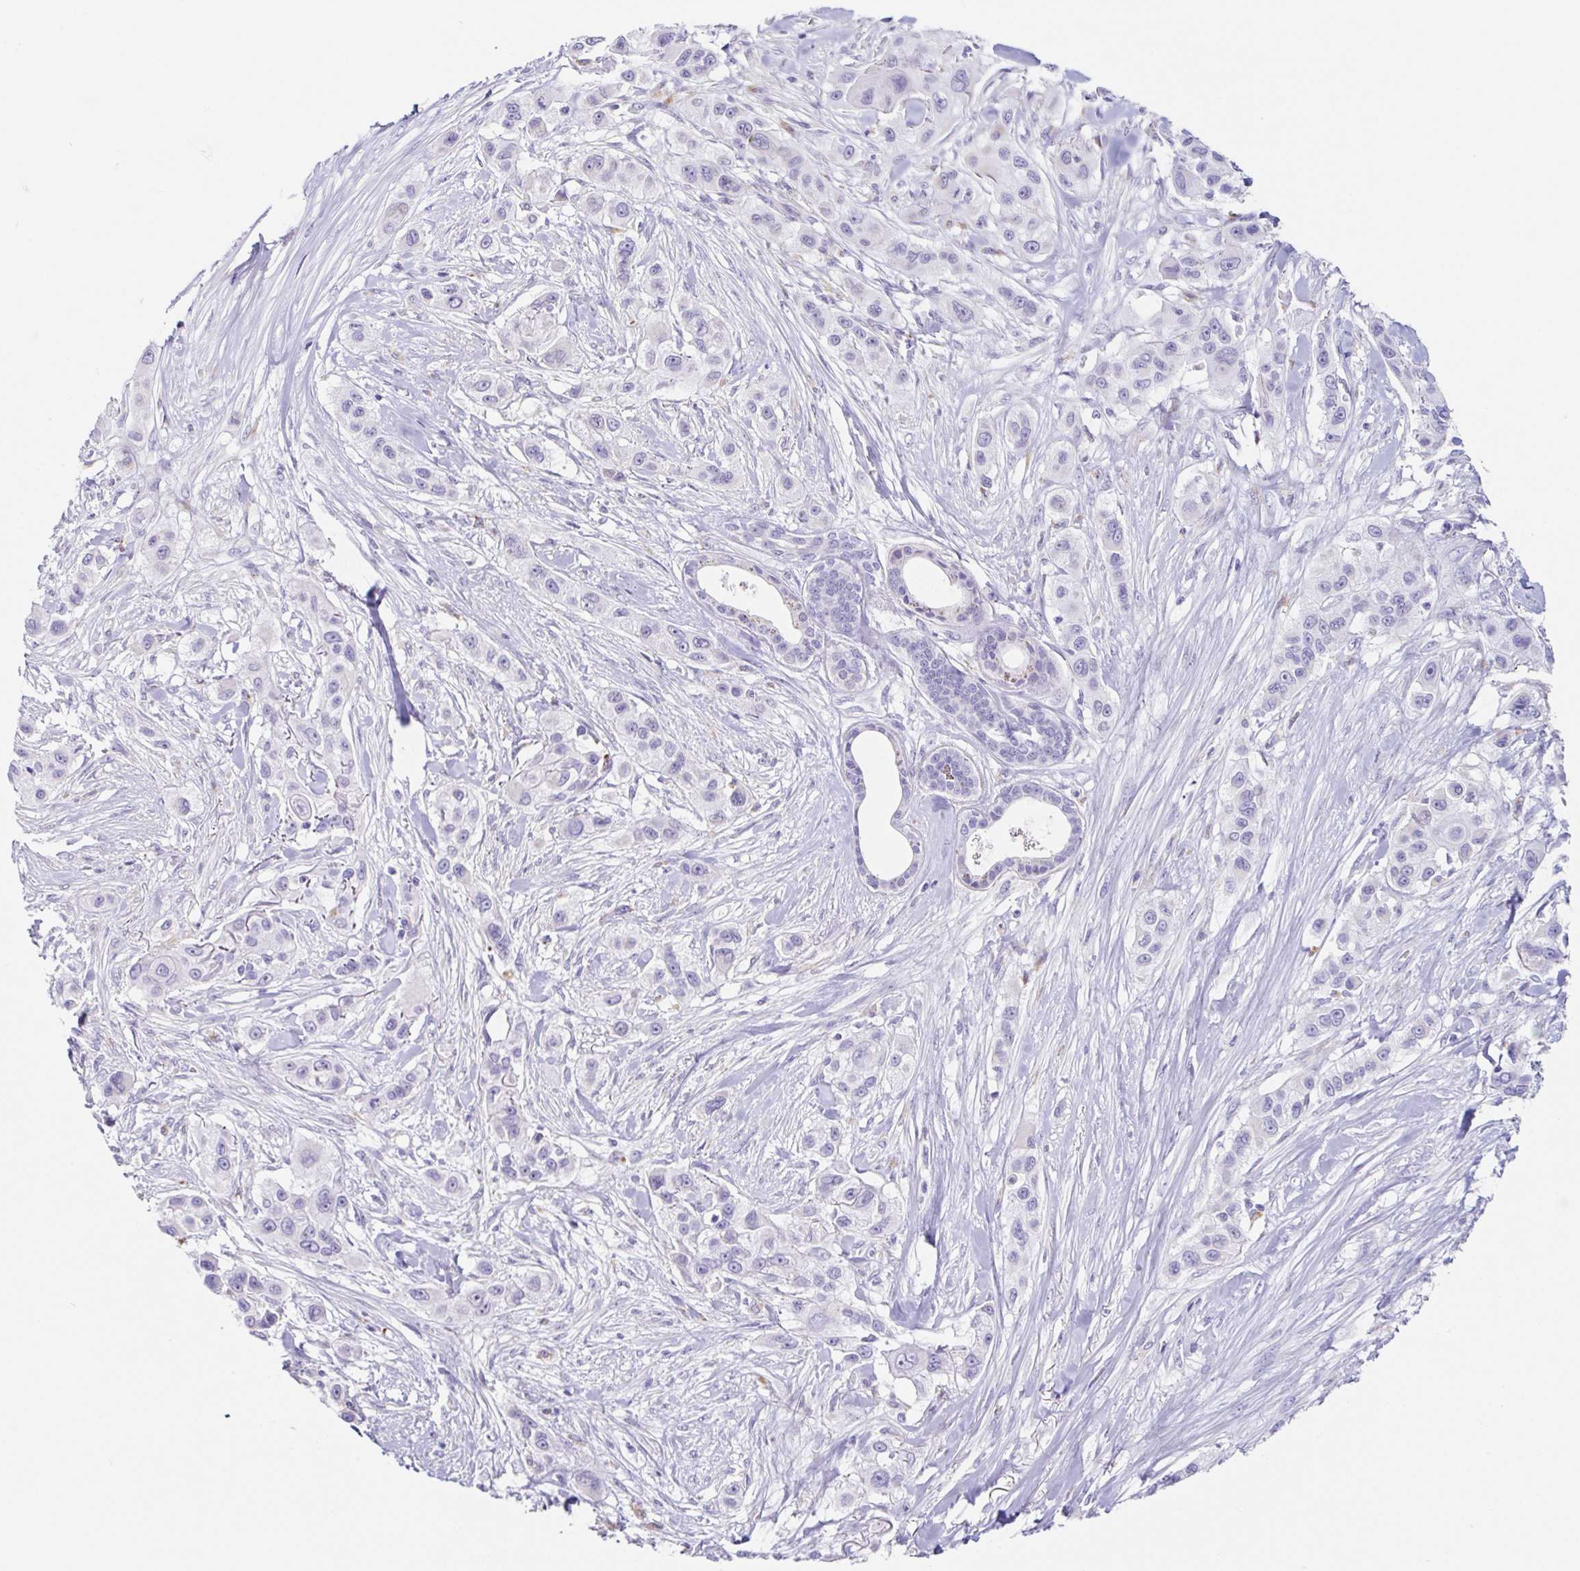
{"staining": {"intensity": "negative", "quantity": "none", "location": "none"}, "tissue": "skin cancer", "cell_type": "Tumor cells", "image_type": "cancer", "snomed": [{"axis": "morphology", "description": "Squamous cell carcinoma, NOS"}, {"axis": "topography", "description": "Skin"}], "caption": "Tumor cells are negative for brown protein staining in skin squamous cell carcinoma.", "gene": "DKK4", "patient": {"sex": "male", "age": 63}}